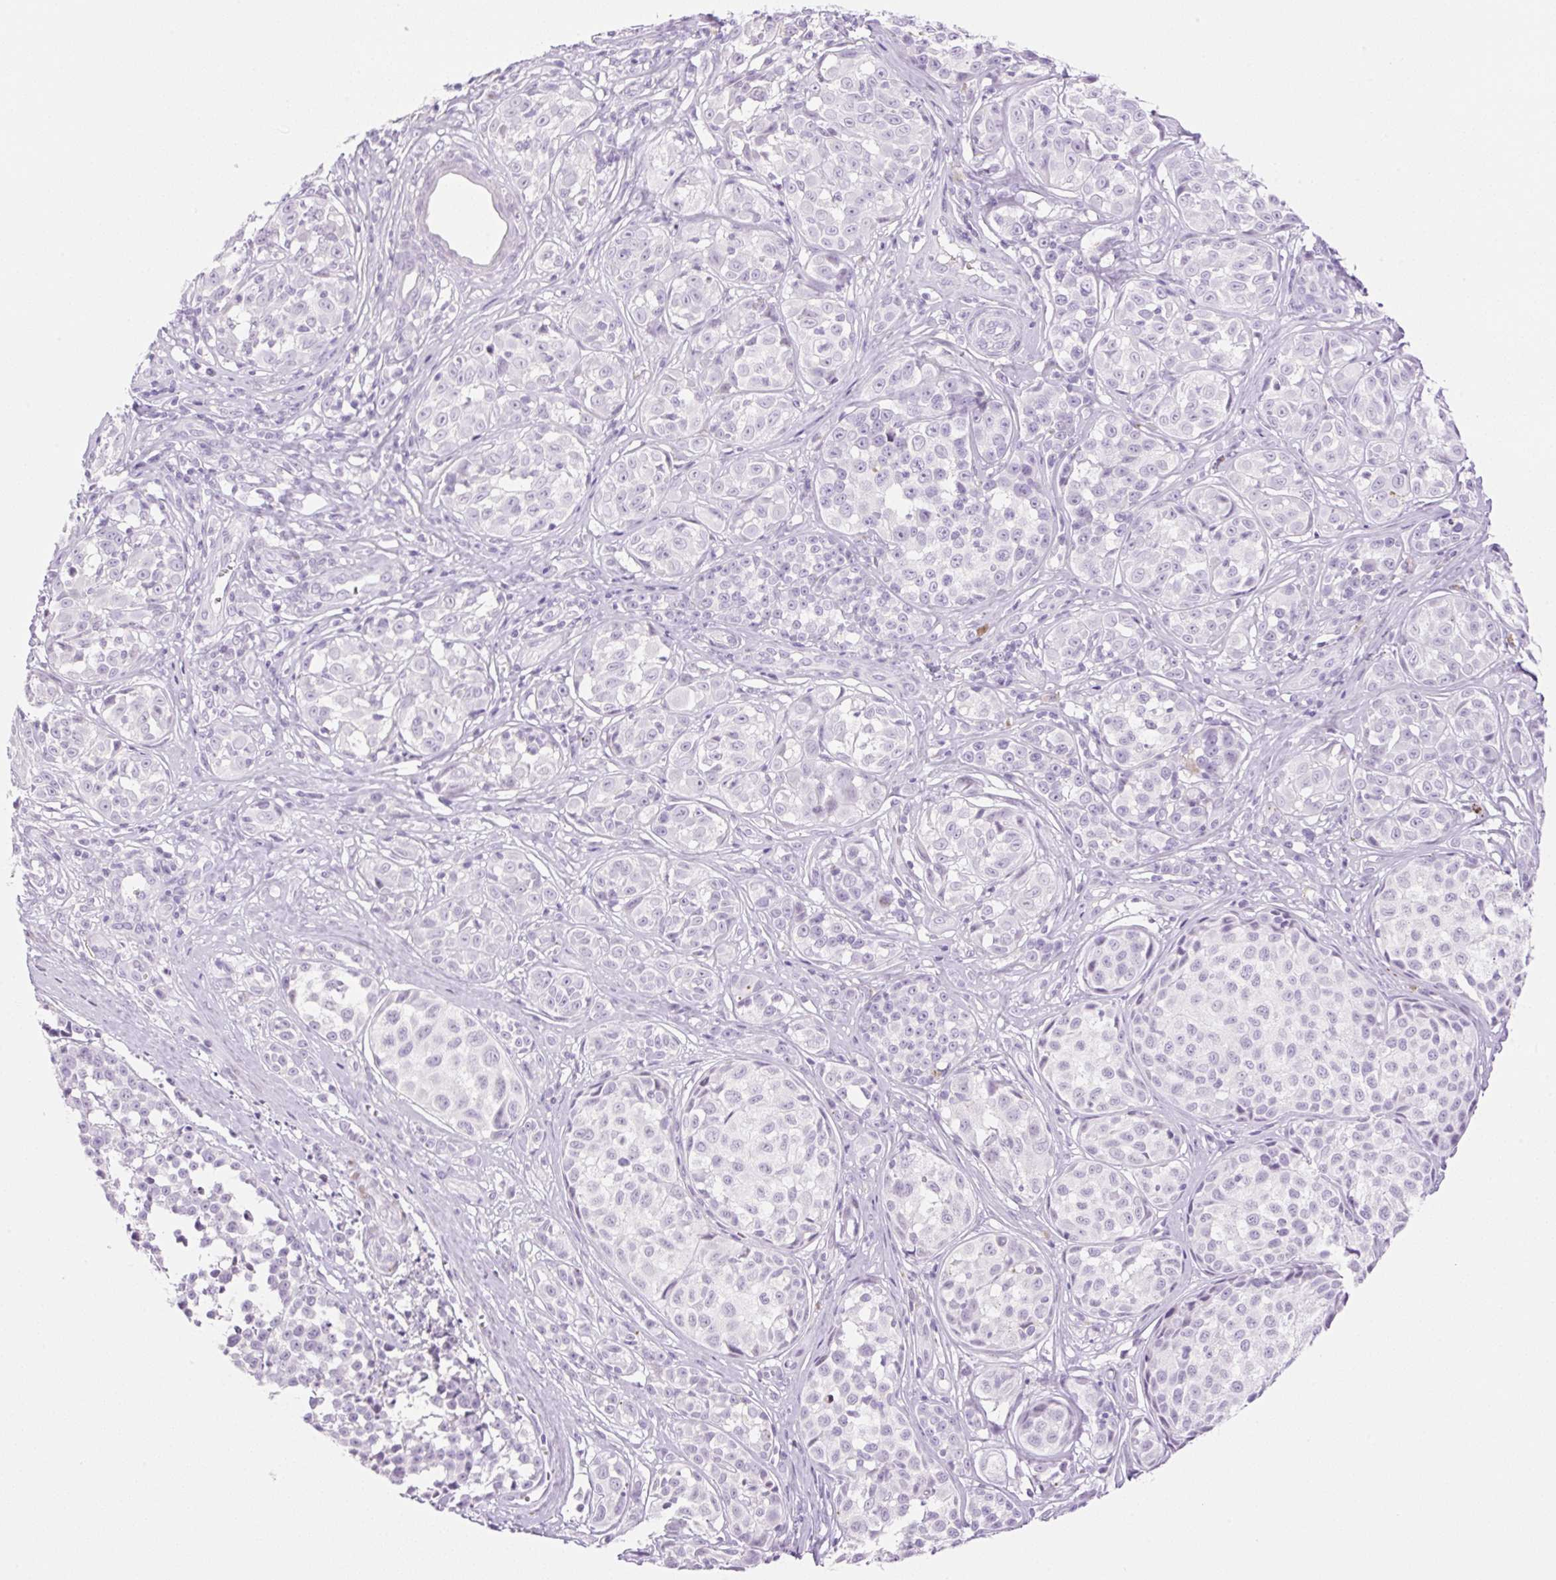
{"staining": {"intensity": "negative", "quantity": "none", "location": "none"}, "tissue": "melanoma", "cell_type": "Tumor cells", "image_type": "cancer", "snomed": [{"axis": "morphology", "description": "Malignant melanoma, NOS"}, {"axis": "topography", "description": "Skin"}], "caption": "Tumor cells are negative for brown protein staining in melanoma.", "gene": "SP140L", "patient": {"sex": "female", "age": 35}}